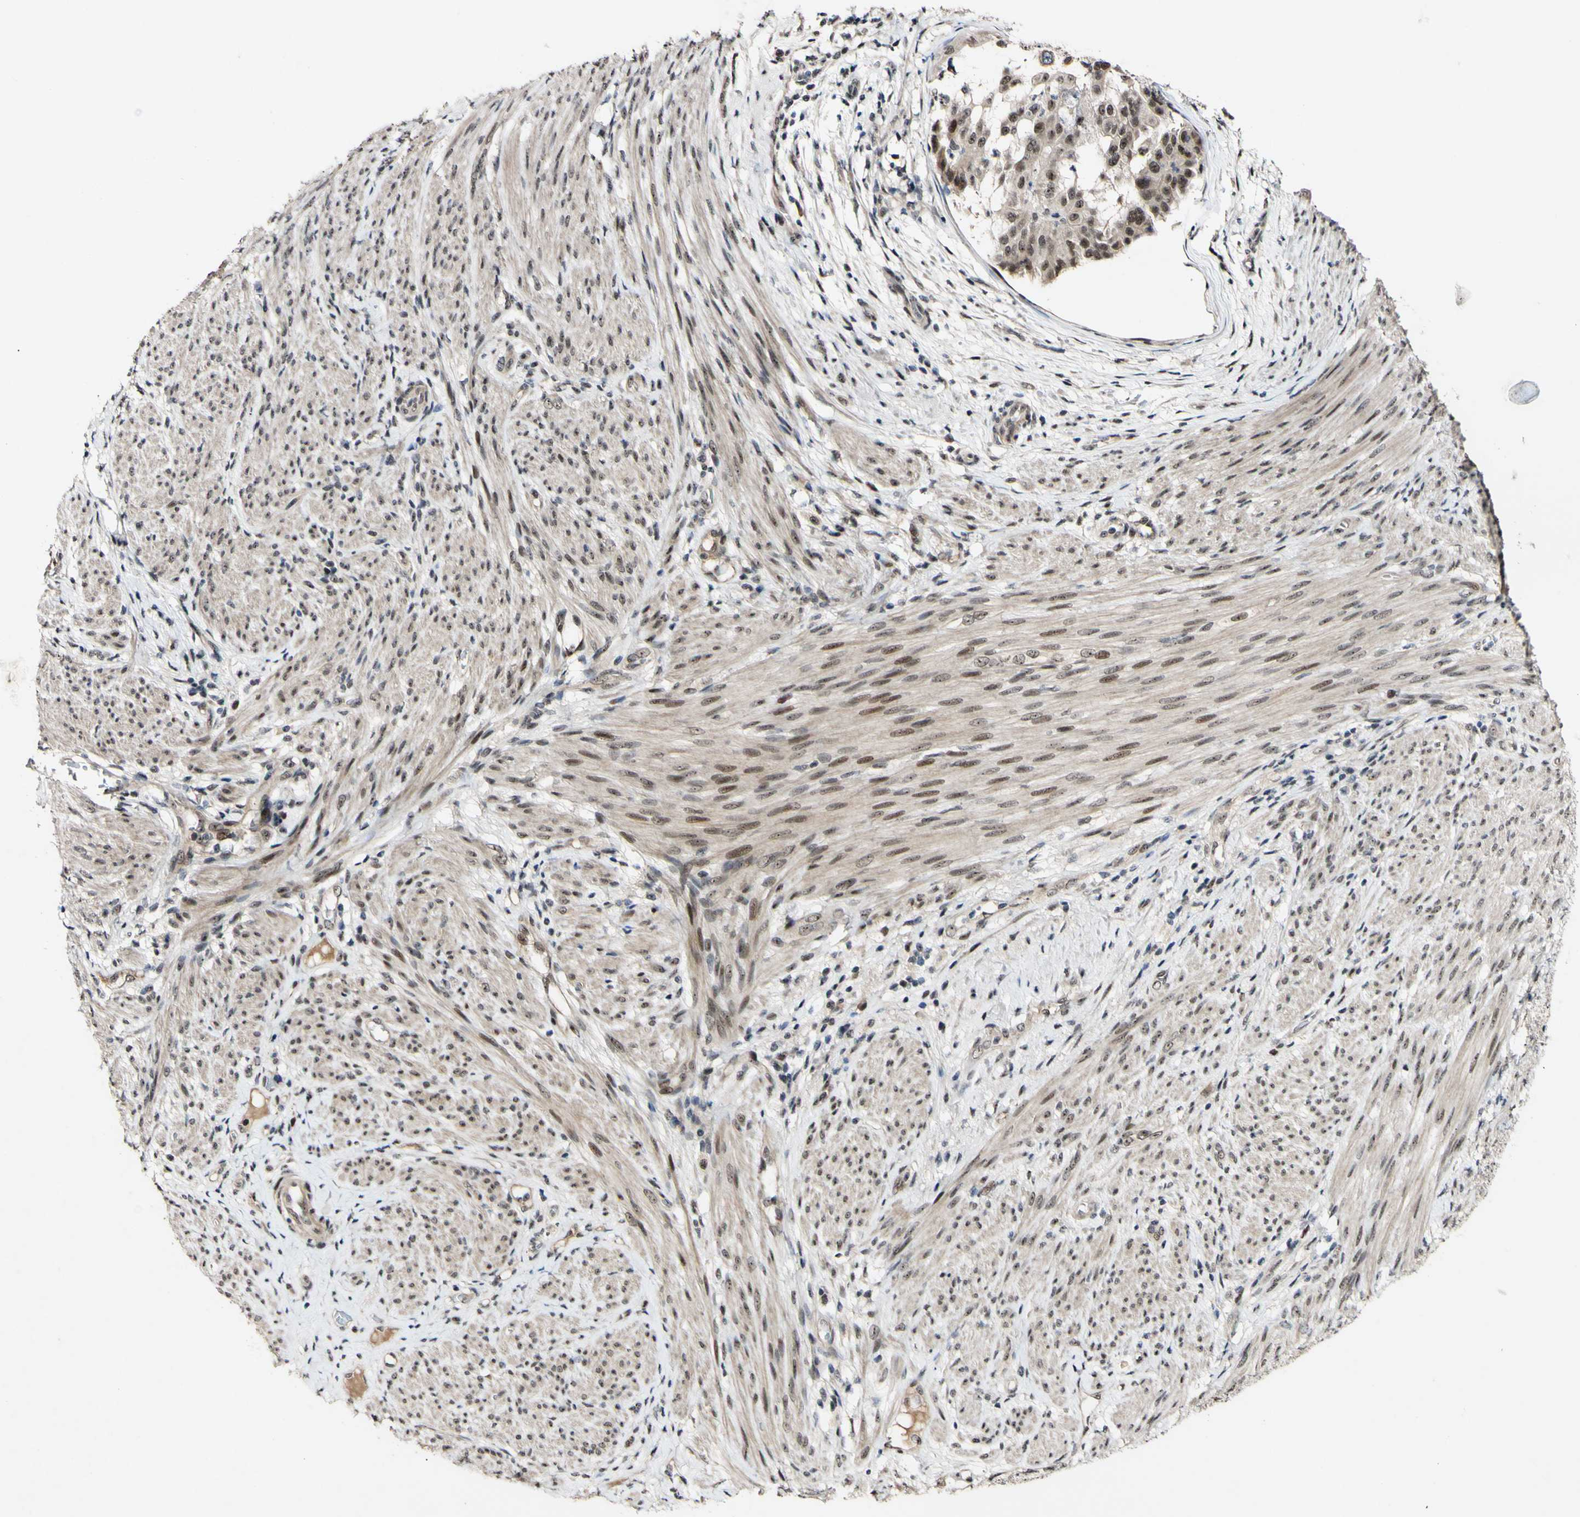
{"staining": {"intensity": "moderate", "quantity": ">75%", "location": "nuclear"}, "tissue": "endometrial cancer", "cell_type": "Tumor cells", "image_type": "cancer", "snomed": [{"axis": "morphology", "description": "Adenocarcinoma, NOS"}, {"axis": "topography", "description": "Endometrium"}], "caption": "Adenocarcinoma (endometrial) tissue exhibits moderate nuclear staining in approximately >75% of tumor cells, visualized by immunohistochemistry.", "gene": "POLR2F", "patient": {"sex": "female", "age": 85}}